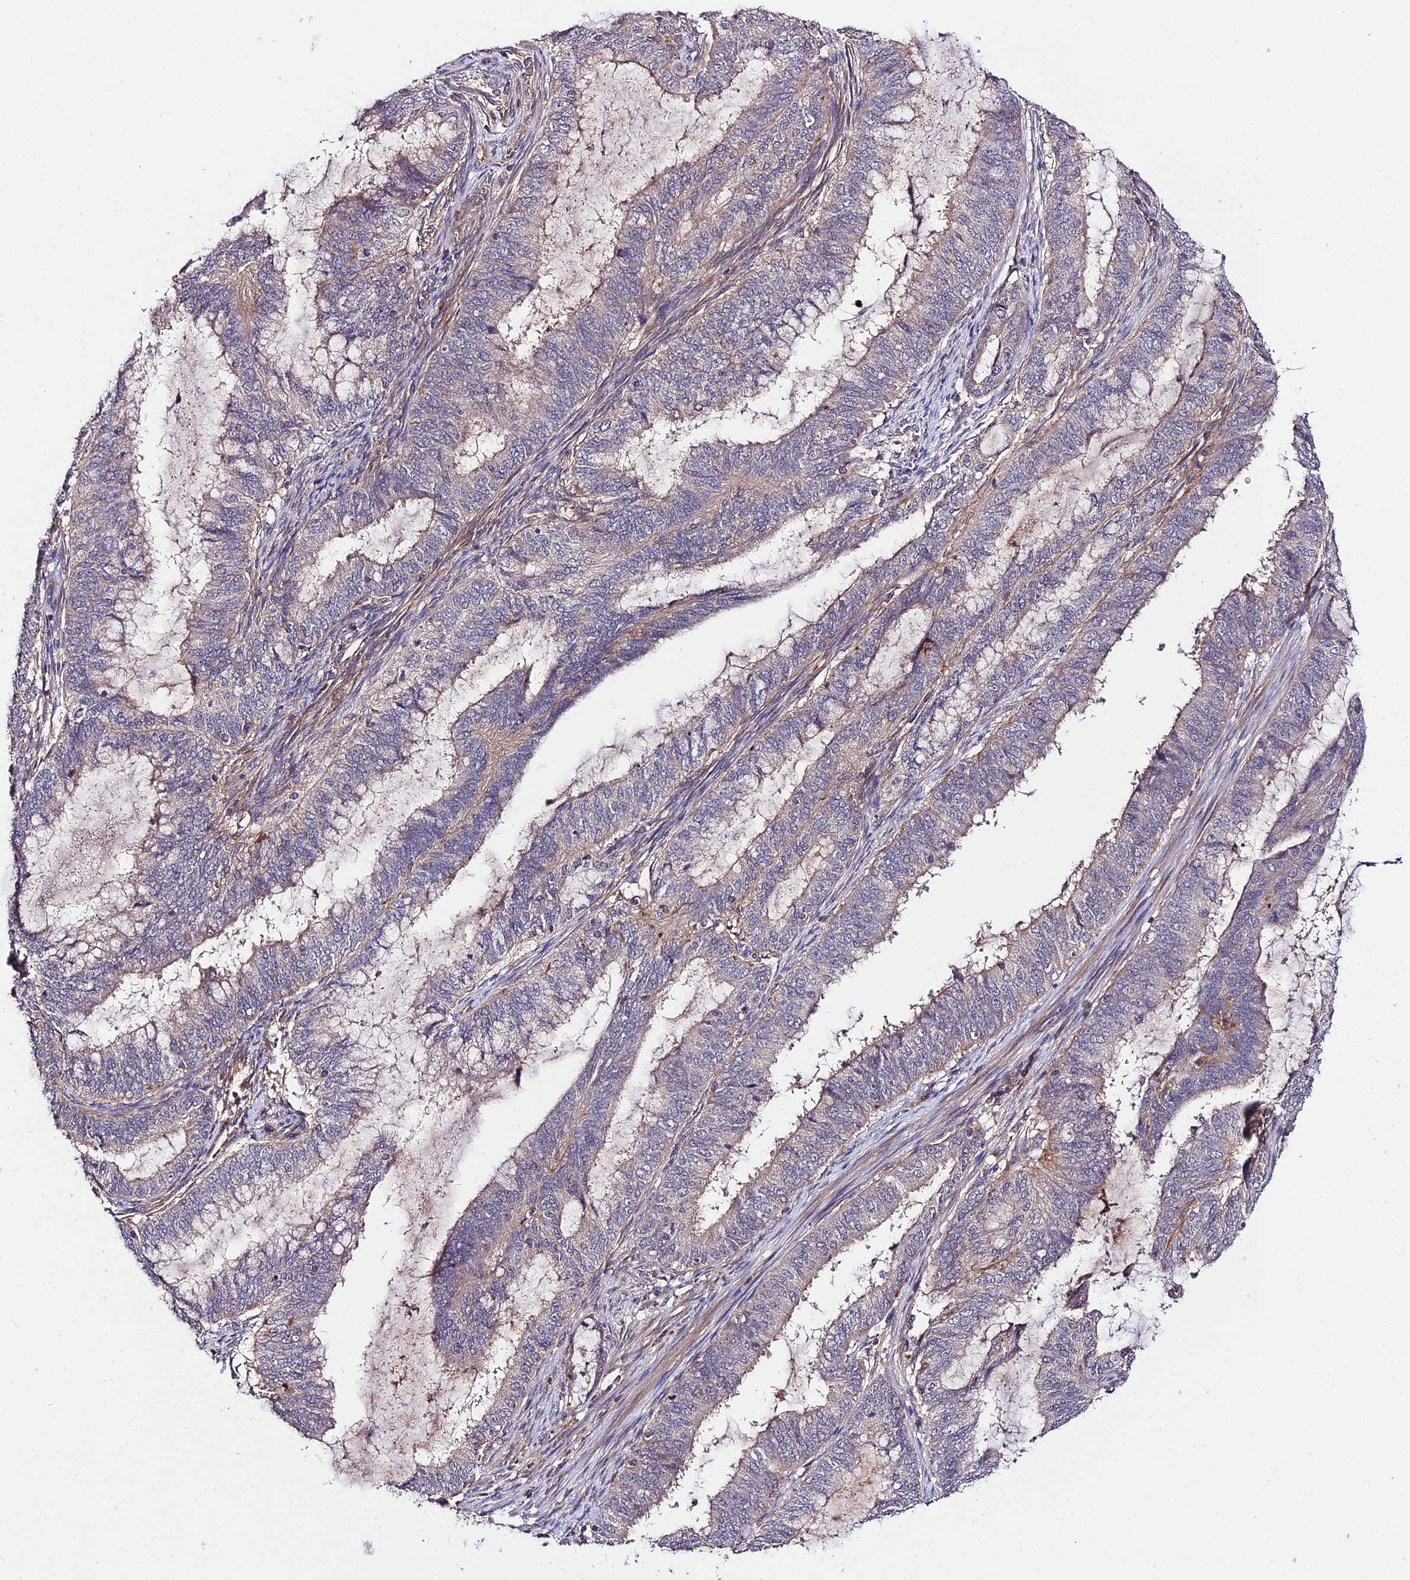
{"staining": {"intensity": "weak", "quantity": "<25%", "location": "cytoplasmic/membranous"}, "tissue": "endometrial cancer", "cell_type": "Tumor cells", "image_type": "cancer", "snomed": [{"axis": "morphology", "description": "Adenocarcinoma, NOS"}, {"axis": "topography", "description": "Endometrium"}], "caption": "The histopathology image demonstrates no staining of tumor cells in adenocarcinoma (endometrial).", "gene": "ZBED8", "patient": {"sex": "female", "age": 51}}